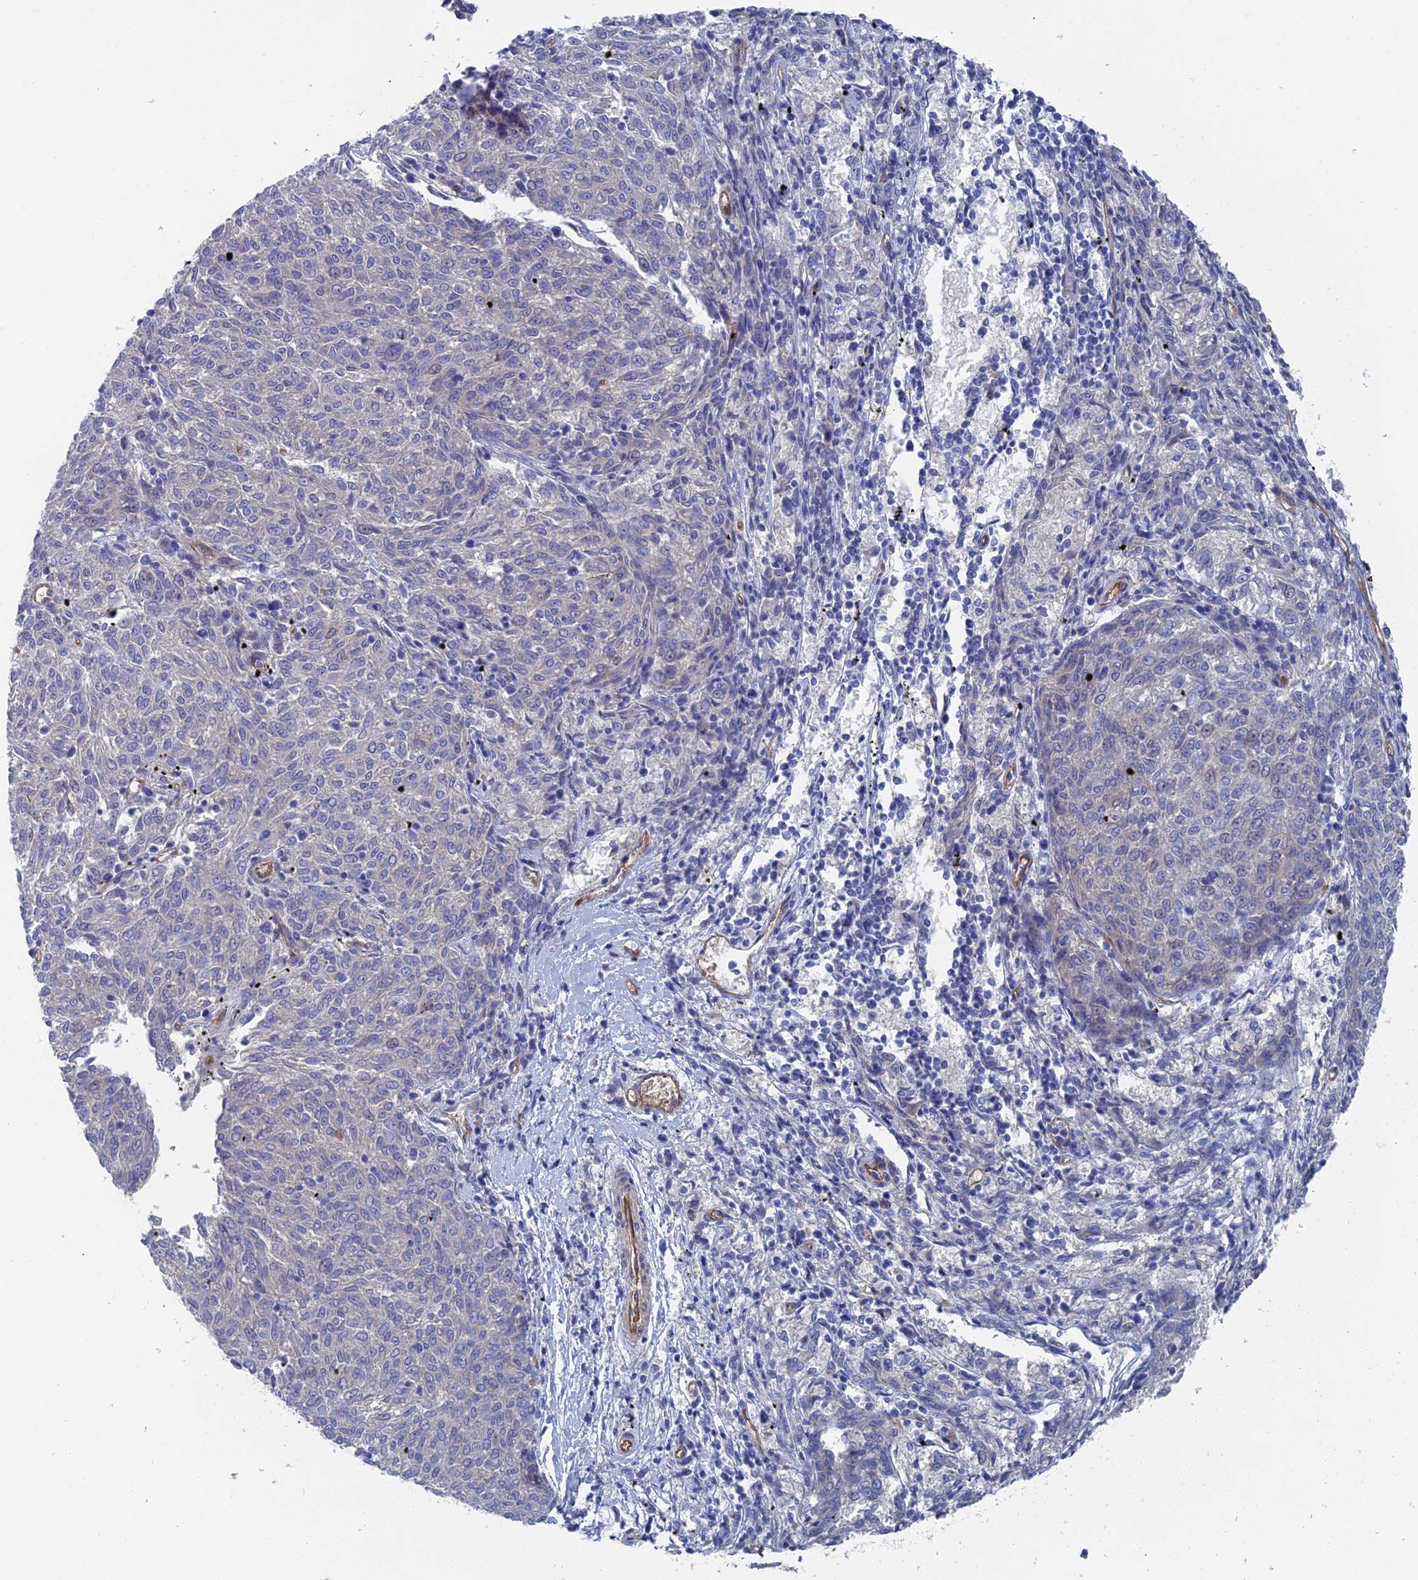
{"staining": {"intensity": "negative", "quantity": "none", "location": "none"}, "tissue": "melanoma", "cell_type": "Tumor cells", "image_type": "cancer", "snomed": [{"axis": "morphology", "description": "Malignant melanoma, NOS"}, {"axis": "topography", "description": "Skin"}], "caption": "DAB immunohistochemical staining of melanoma shows no significant expression in tumor cells.", "gene": "ARAP3", "patient": {"sex": "female", "age": 72}}